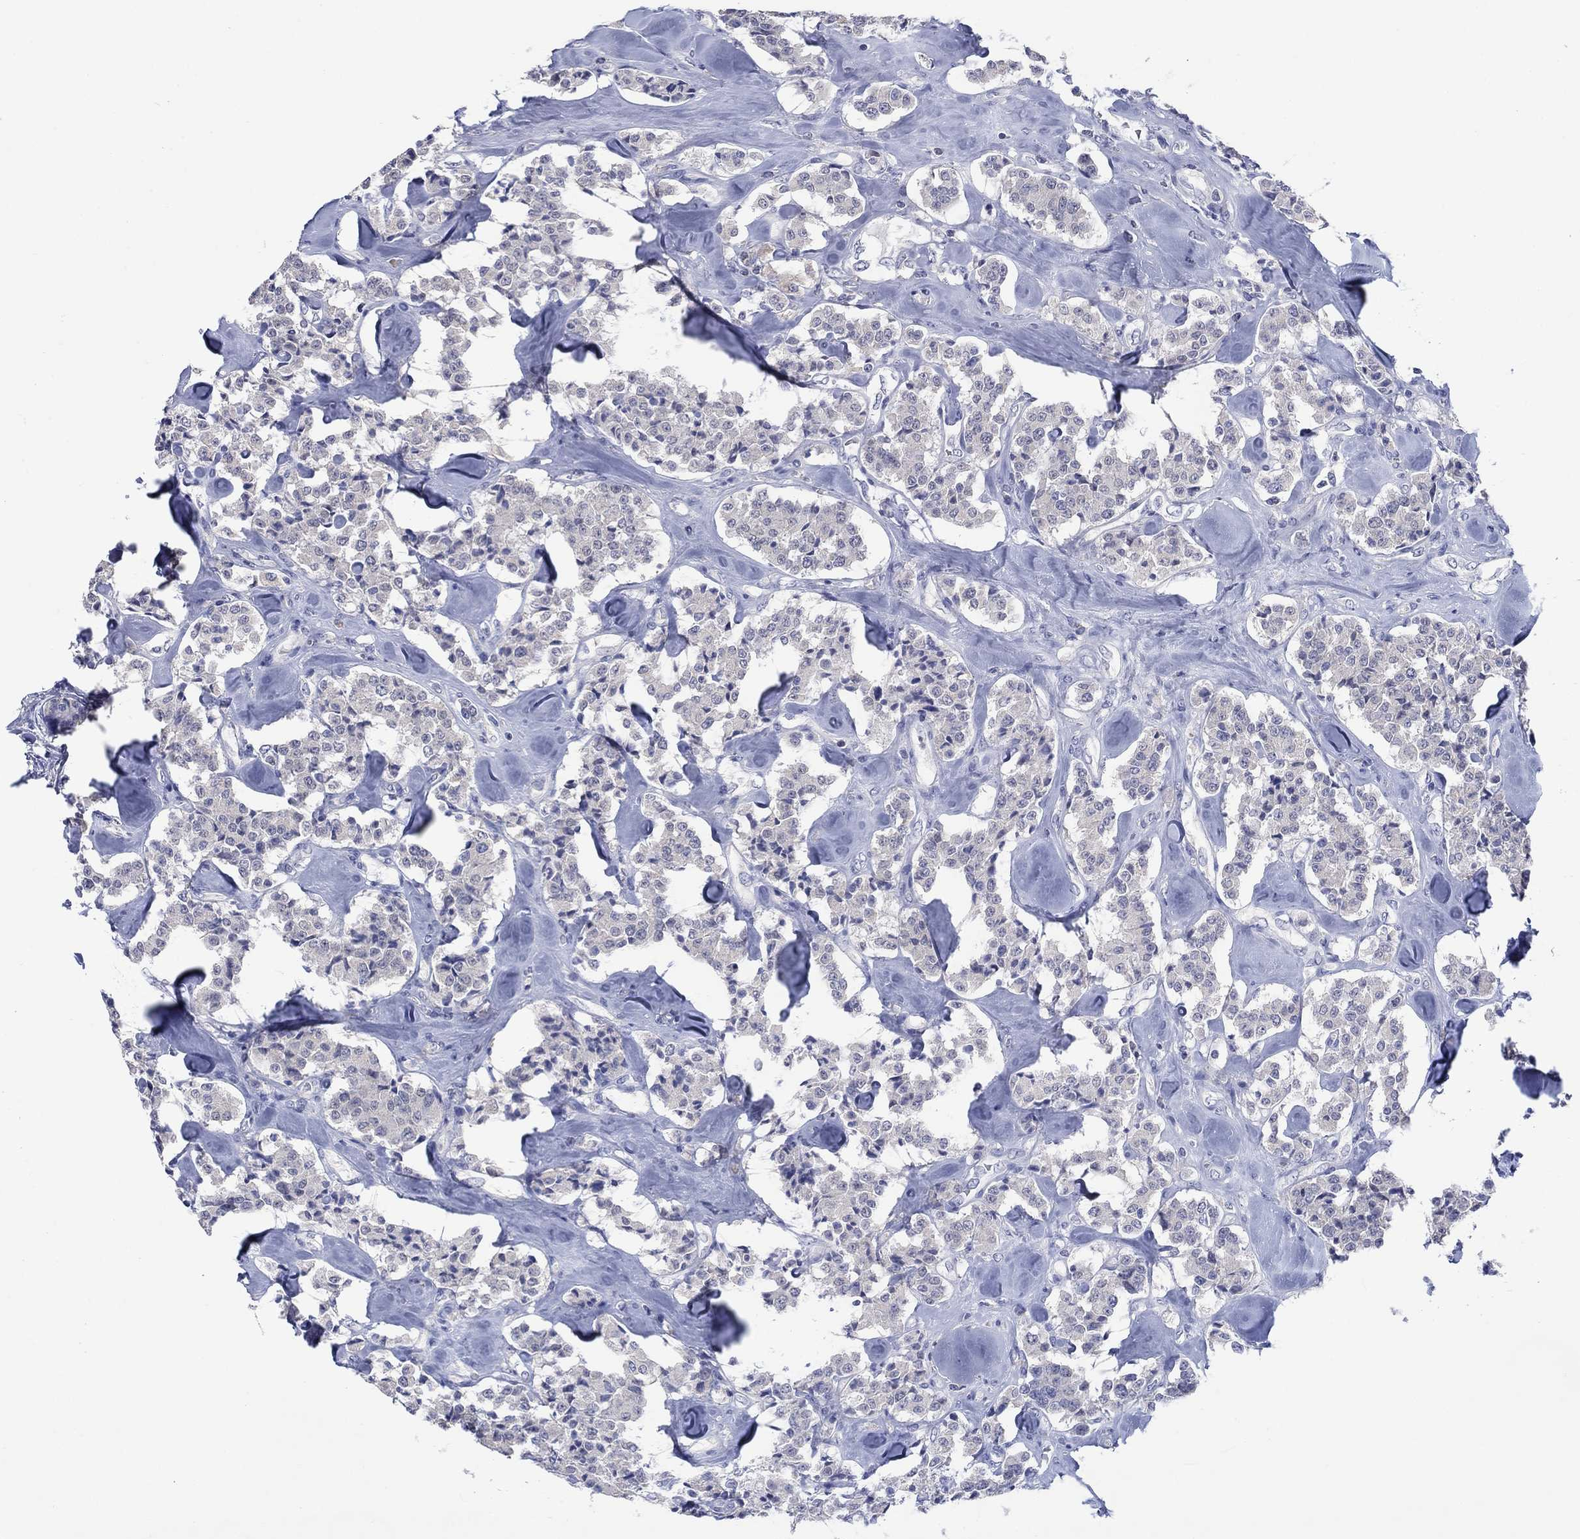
{"staining": {"intensity": "negative", "quantity": "none", "location": "none"}, "tissue": "carcinoid", "cell_type": "Tumor cells", "image_type": "cancer", "snomed": [{"axis": "morphology", "description": "Carcinoid, malignant, NOS"}, {"axis": "topography", "description": "Pancreas"}], "caption": "An immunohistochemistry (IHC) image of carcinoid is shown. There is no staining in tumor cells of carcinoid.", "gene": "FER1L6", "patient": {"sex": "male", "age": 41}}